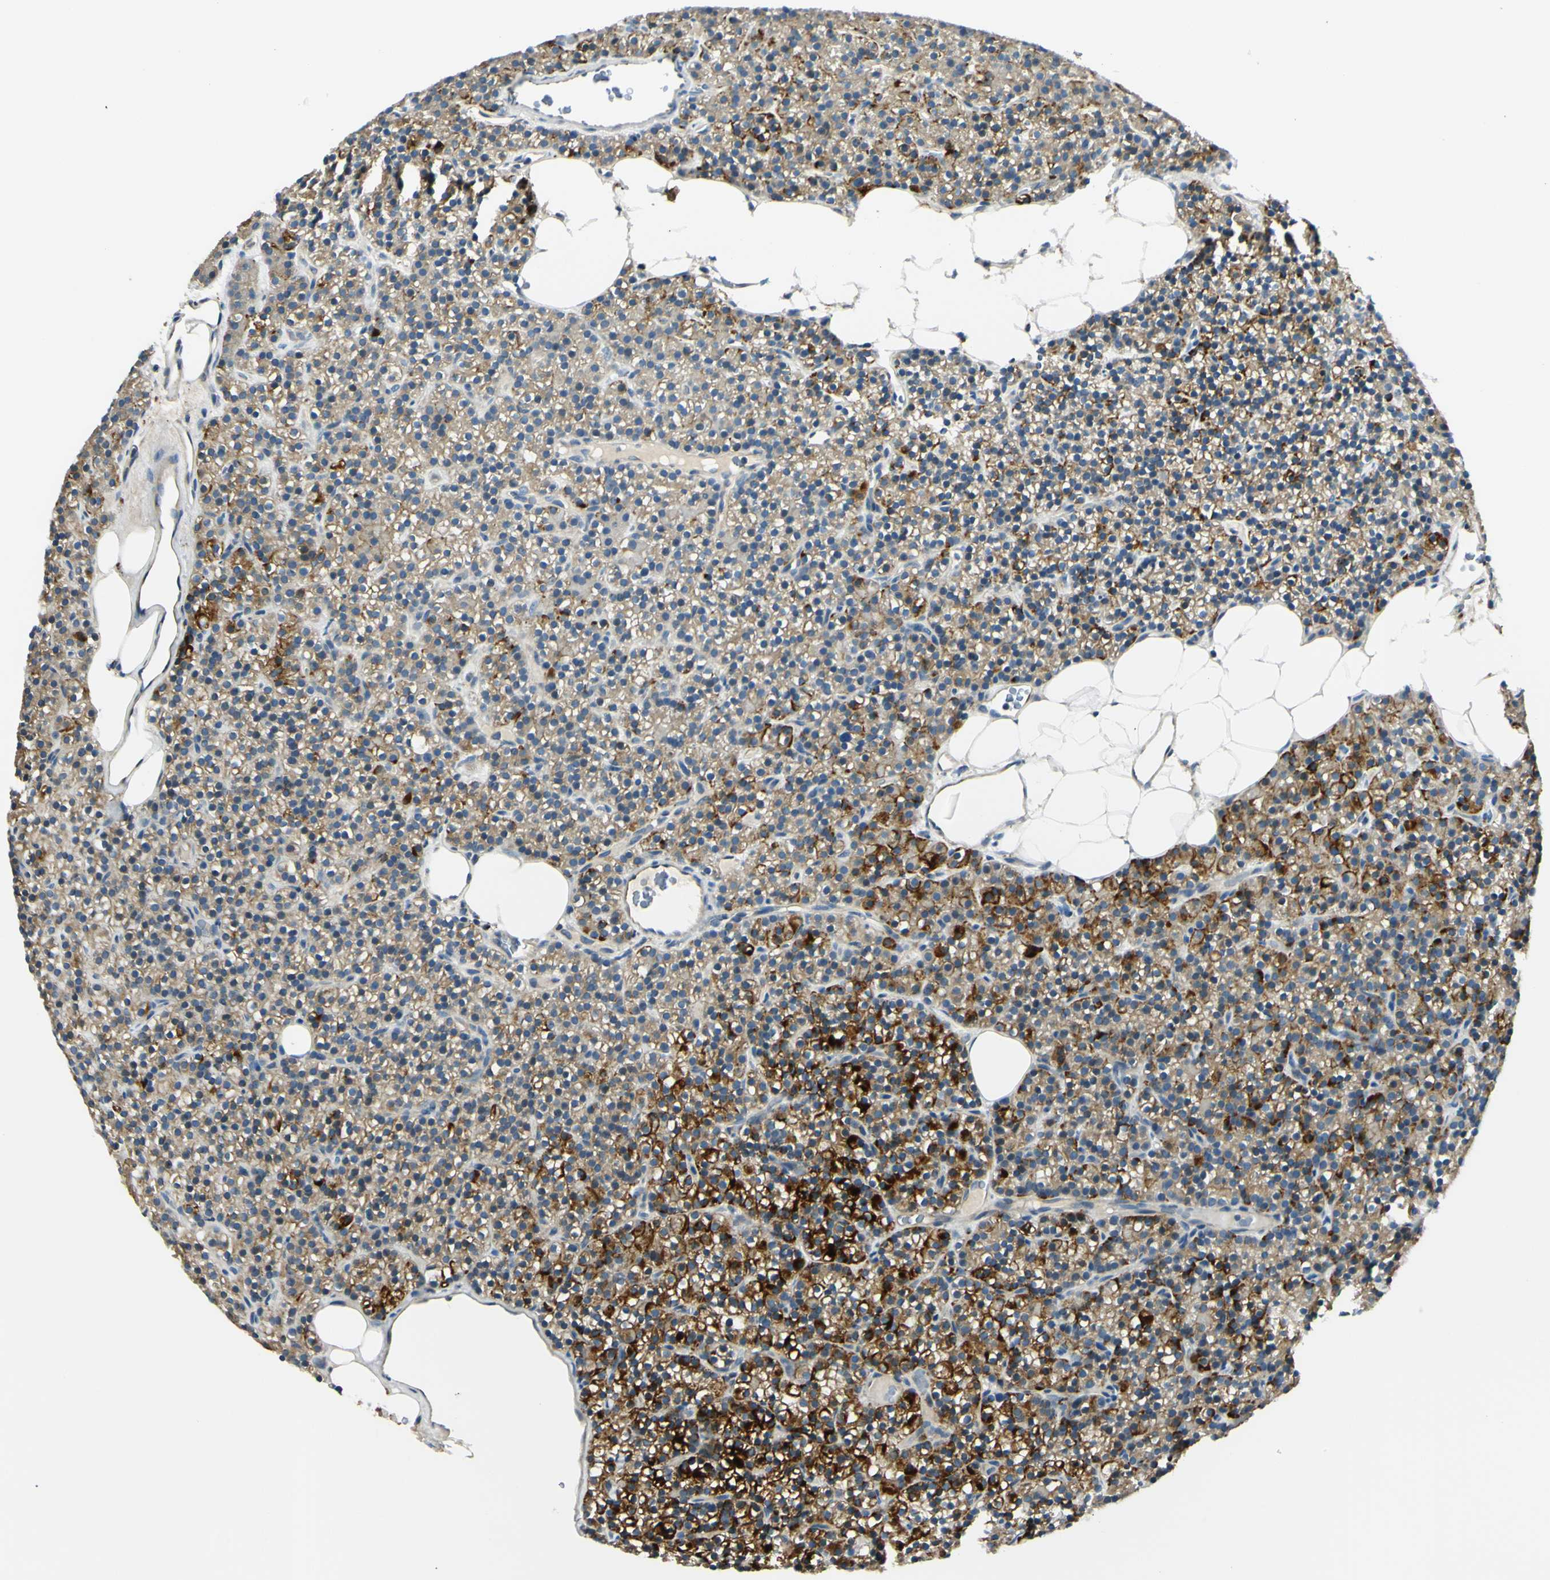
{"staining": {"intensity": "strong", "quantity": "<25%", "location": "cytoplasmic/membranous"}, "tissue": "parathyroid gland", "cell_type": "Glandular cells", "image_type": "normal", "snomed": [{"axis": "morphology", "description": "Normal tissue, NOS"}, {"axis": "morphology", "description": "Hyperplasia, NOS"}, {"axis": "topography", "description": "Parathyroid gland"}], "caption": "Immunohistochemistry photomicrograph of unremarkable parathyroid gland: human parathyroid gland stained using immunohistochemistry (IHC) displays medium levels of strong protein expression localized specifically in the cytoplasmic/membranous of glandular cells, appearing as a cytoplasmic/membranous brown color.", "gene": "LAMA3", "patient": {"sex": "male", "age": 44}}